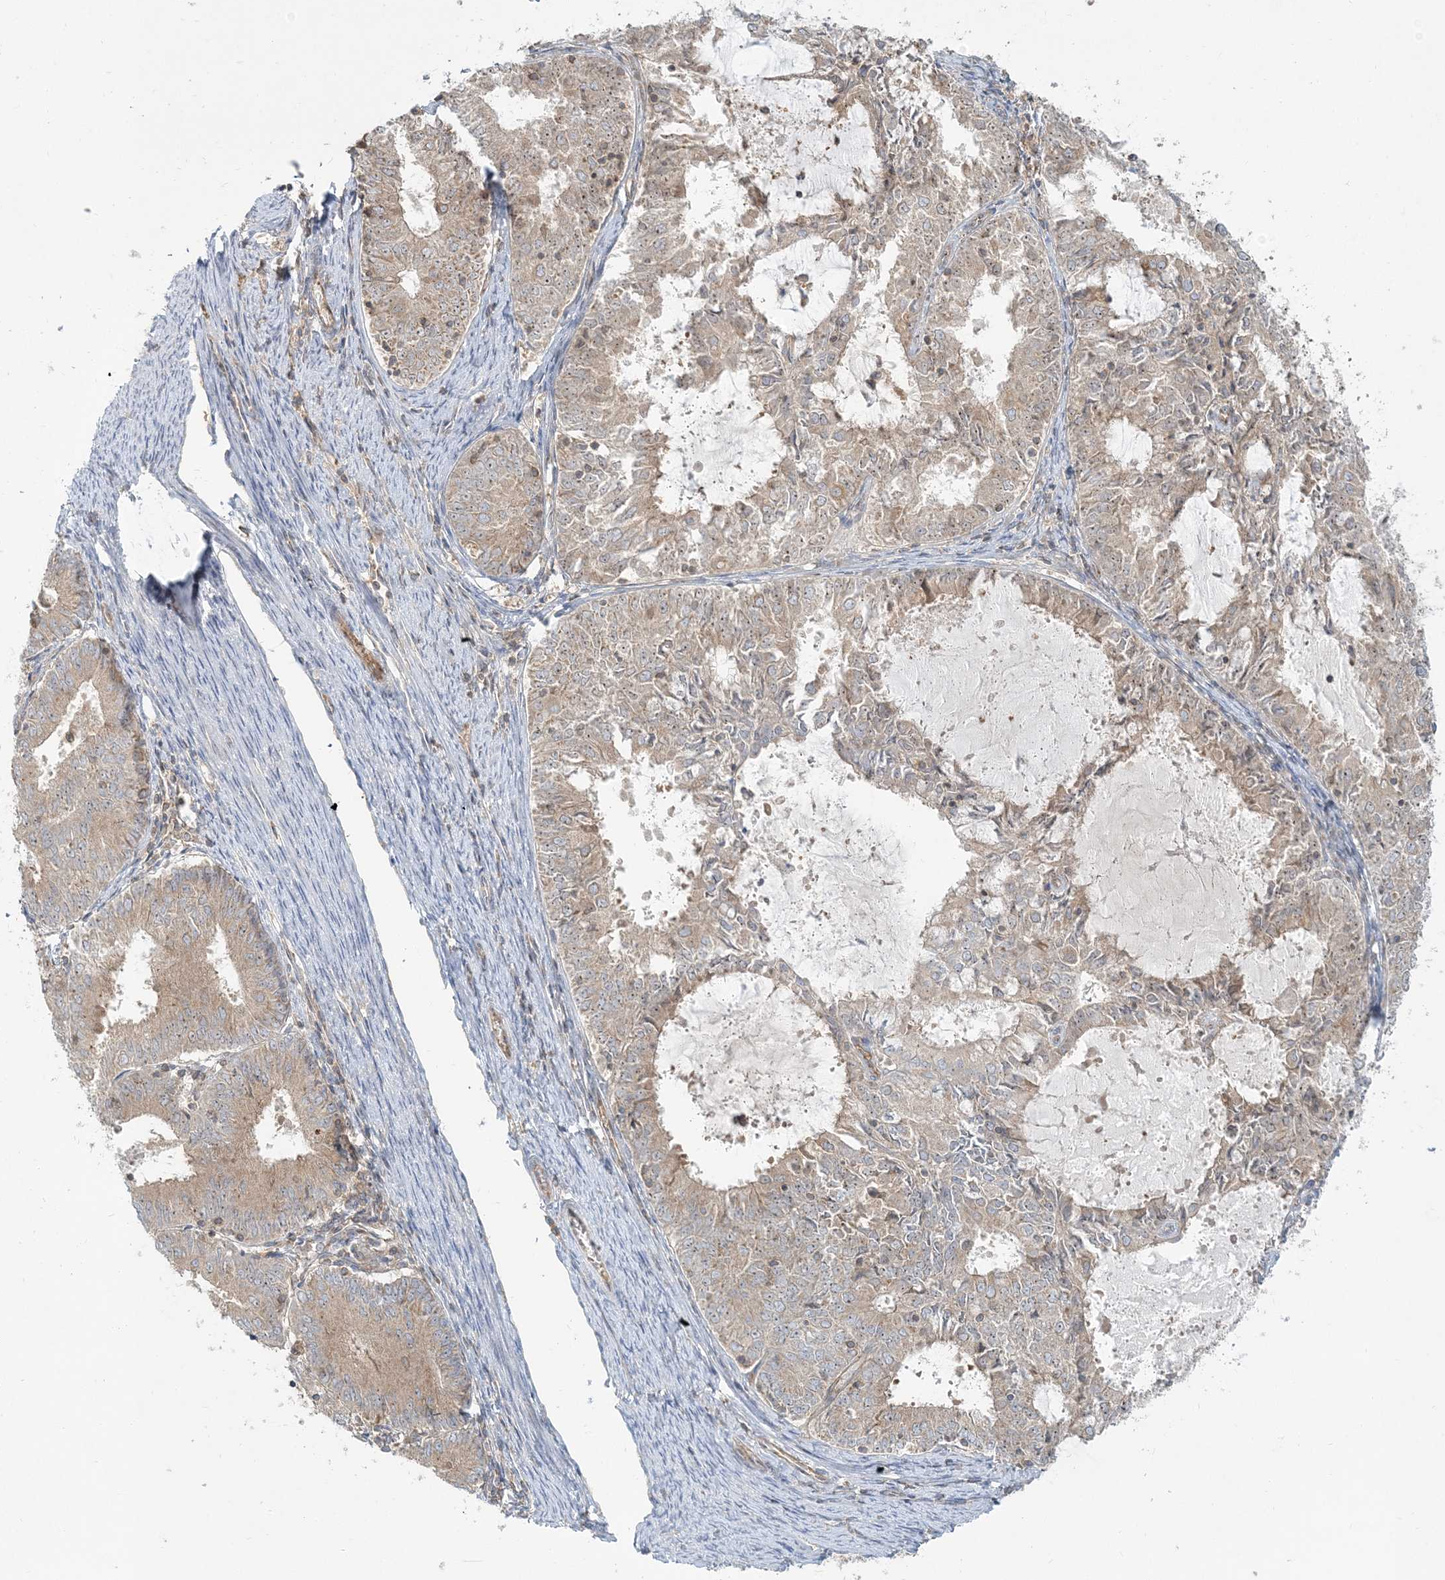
{"staining": {"intensity": "weak", "quantity": ">75%", "location": "cytoplasmic/membranous"}, "tissue": "endometrial cancer", "cell_type": "Tumor cells", "image_type": "cancer", "snomed": [{"axis": "morphology", "description": "Adenocarcinoma, NOS"}, {"axis": "topography", "description": "Endometrium"}], "caption": "Protein analysis of endometrial cancer (adenocarcinoma) tissue shows weak cytoplasmic/membranous expression in approximately >75% of tumor cells.", "gene": "AP1AR", "patient": {"sex": "female", "age": 57}}